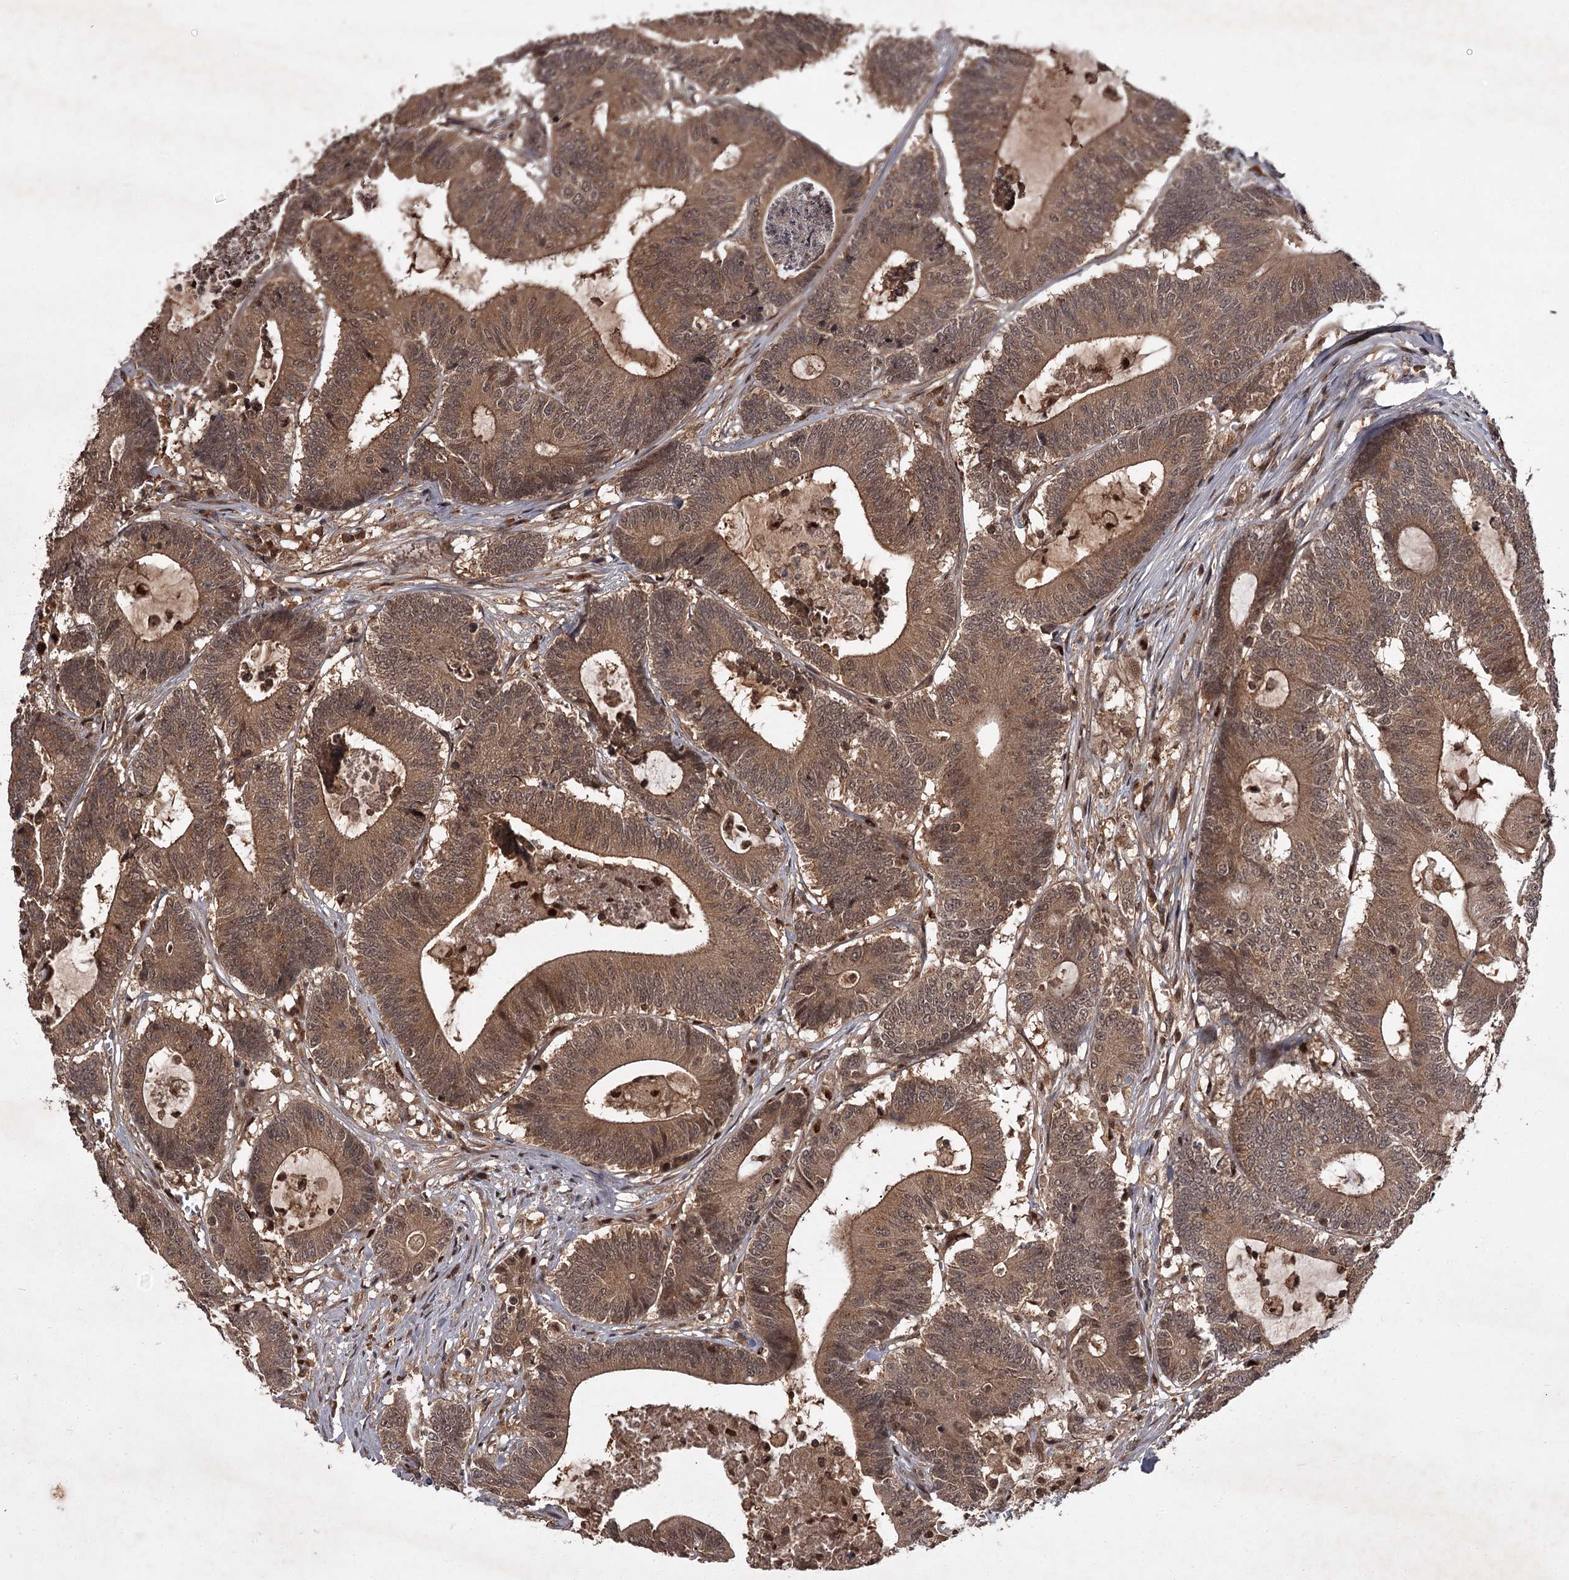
{"staining": {"intensity": "moderate", "quantity": ">75%", "location": "cytoplasmic/membranous"}, "tissue": "colorectal cancer", "cell_type": "Tumor cells", "image_type": "cancer", "snomed": [{"axis": "morphology", "description": "Adenocarcinoma, NOS"}, {"axis": "topography", "description": "Colon"}], "caption": "A medium amount of moderate cytoplasmic/membranous expression is appreciated in approximately >75% of tumor cells in adenocarcinoma (colorectal) tissue. Ihc stains the protein in brown and the nuclei are stained blue.", "gene": "TBC1D23", "patient": {"sex": "female", "age": 84}}